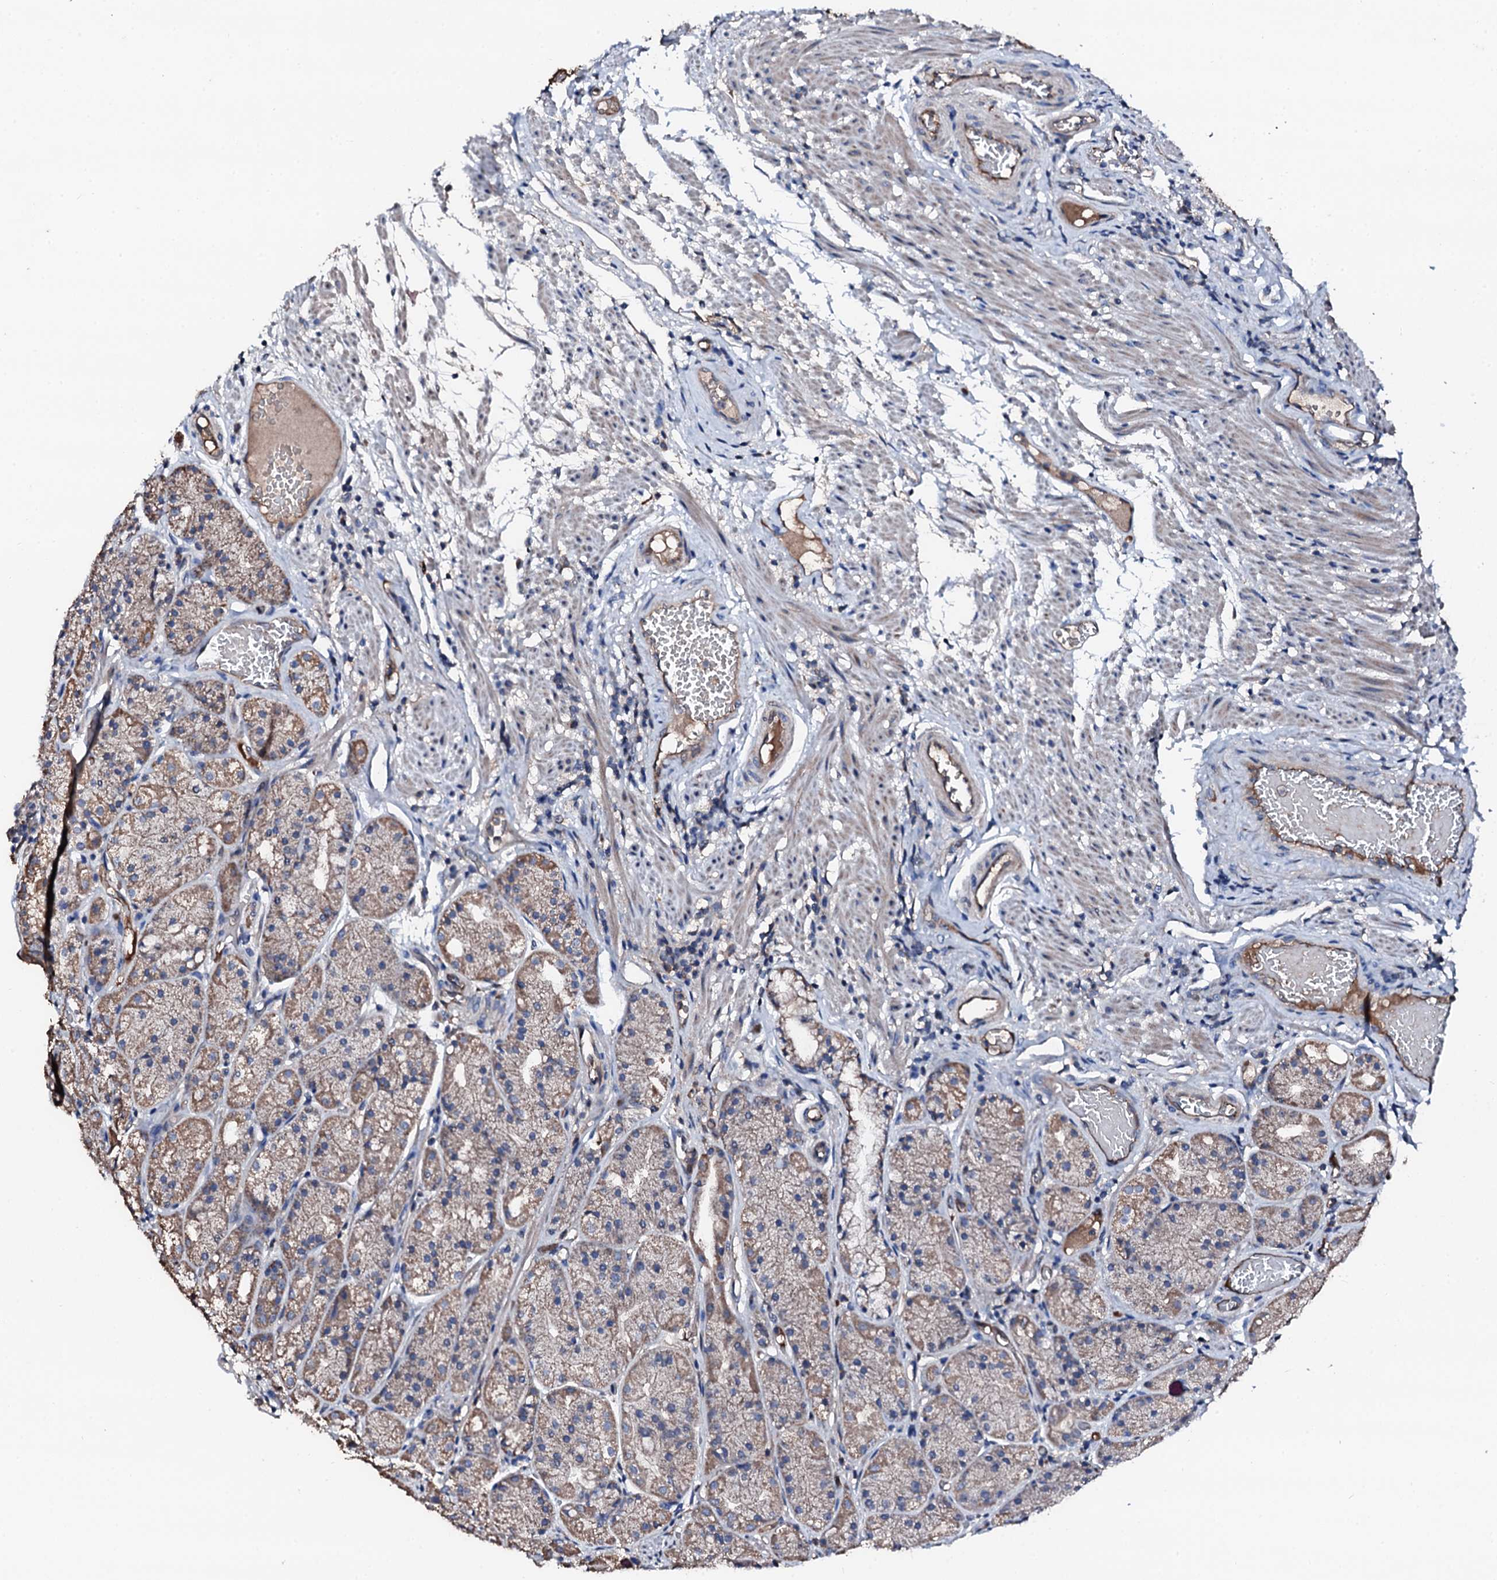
{"staining": {"intensity": "moderate", "quantity": "25%-75%", "location": "cytoplasmic/membranous"}, "tissue": "stomach", "cell_type": "Glandular cells", "image_type": "normal", "snomed": [{"axis": "morphology", "description": "Normal tissue, NOS"}, {"axis": "topography", "description": "Stomach, upper"}], "caption": "Moderate cytoplasmic/membranous protein positivity is present in about 25%-75% of glandular cells in stomach.", "gene": "TRAFD1", "patient": {"sex": "male", "age": 72}}